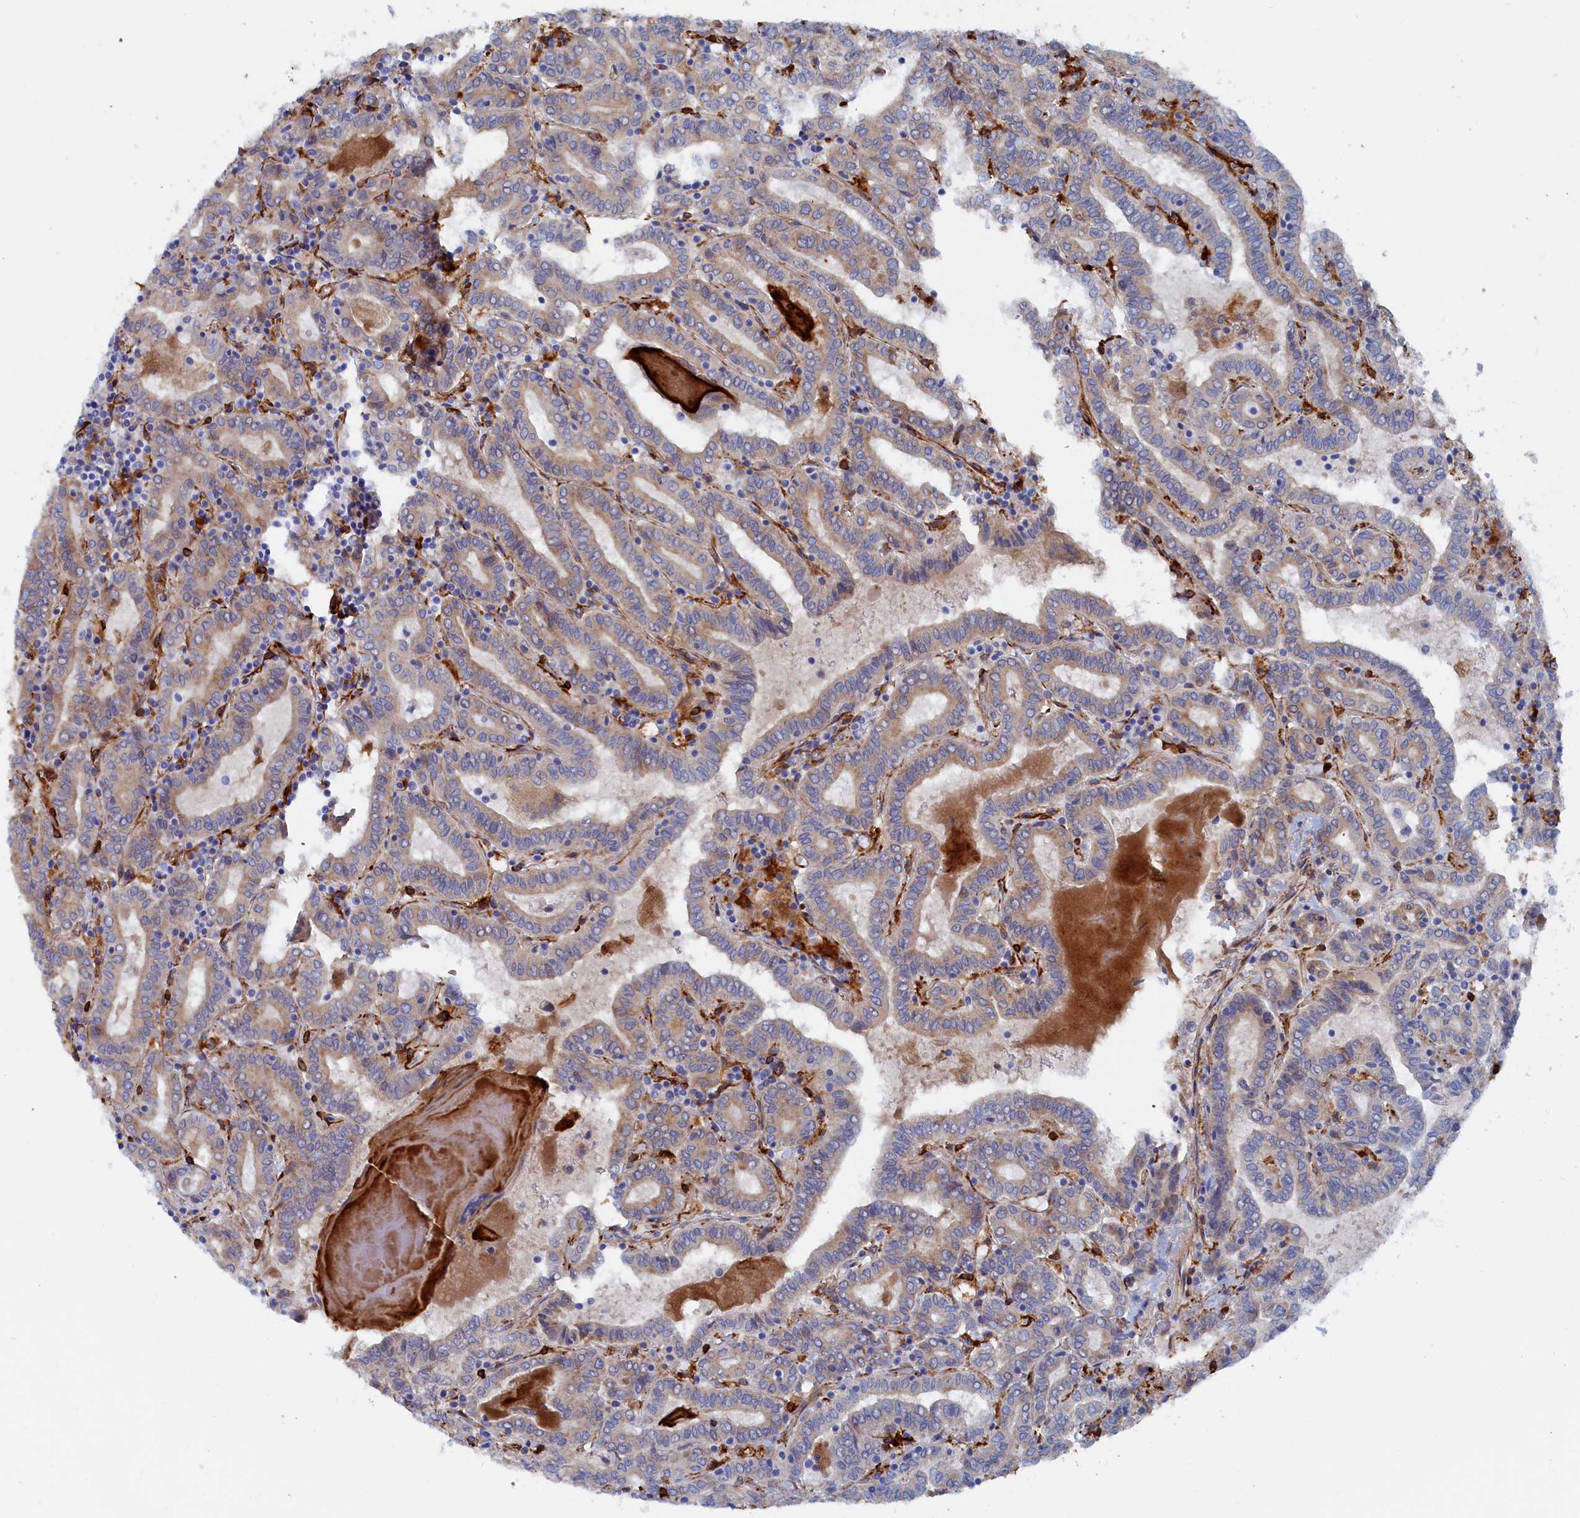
{"staining": {"intensity": "weak", "quantity": ">75%", "location": "cytoplasmic/membranous"}, "tissue": "thyroid cancer", "cell_type": "Tumor cells", "image_type": "cancer", "snomed": [{"axis": "morphology", "description": "Papillary adenocarcinoma, NOS"}, {"axis": "topography", "description": "Thyroid gland"}], "caption": "Tumor cells reveal weak cytoplasmic/membranous positivity in about >75% of cells in thyroid cancer.", "gene": "COG7", "patient": {"sex": "female", "age": 72}}